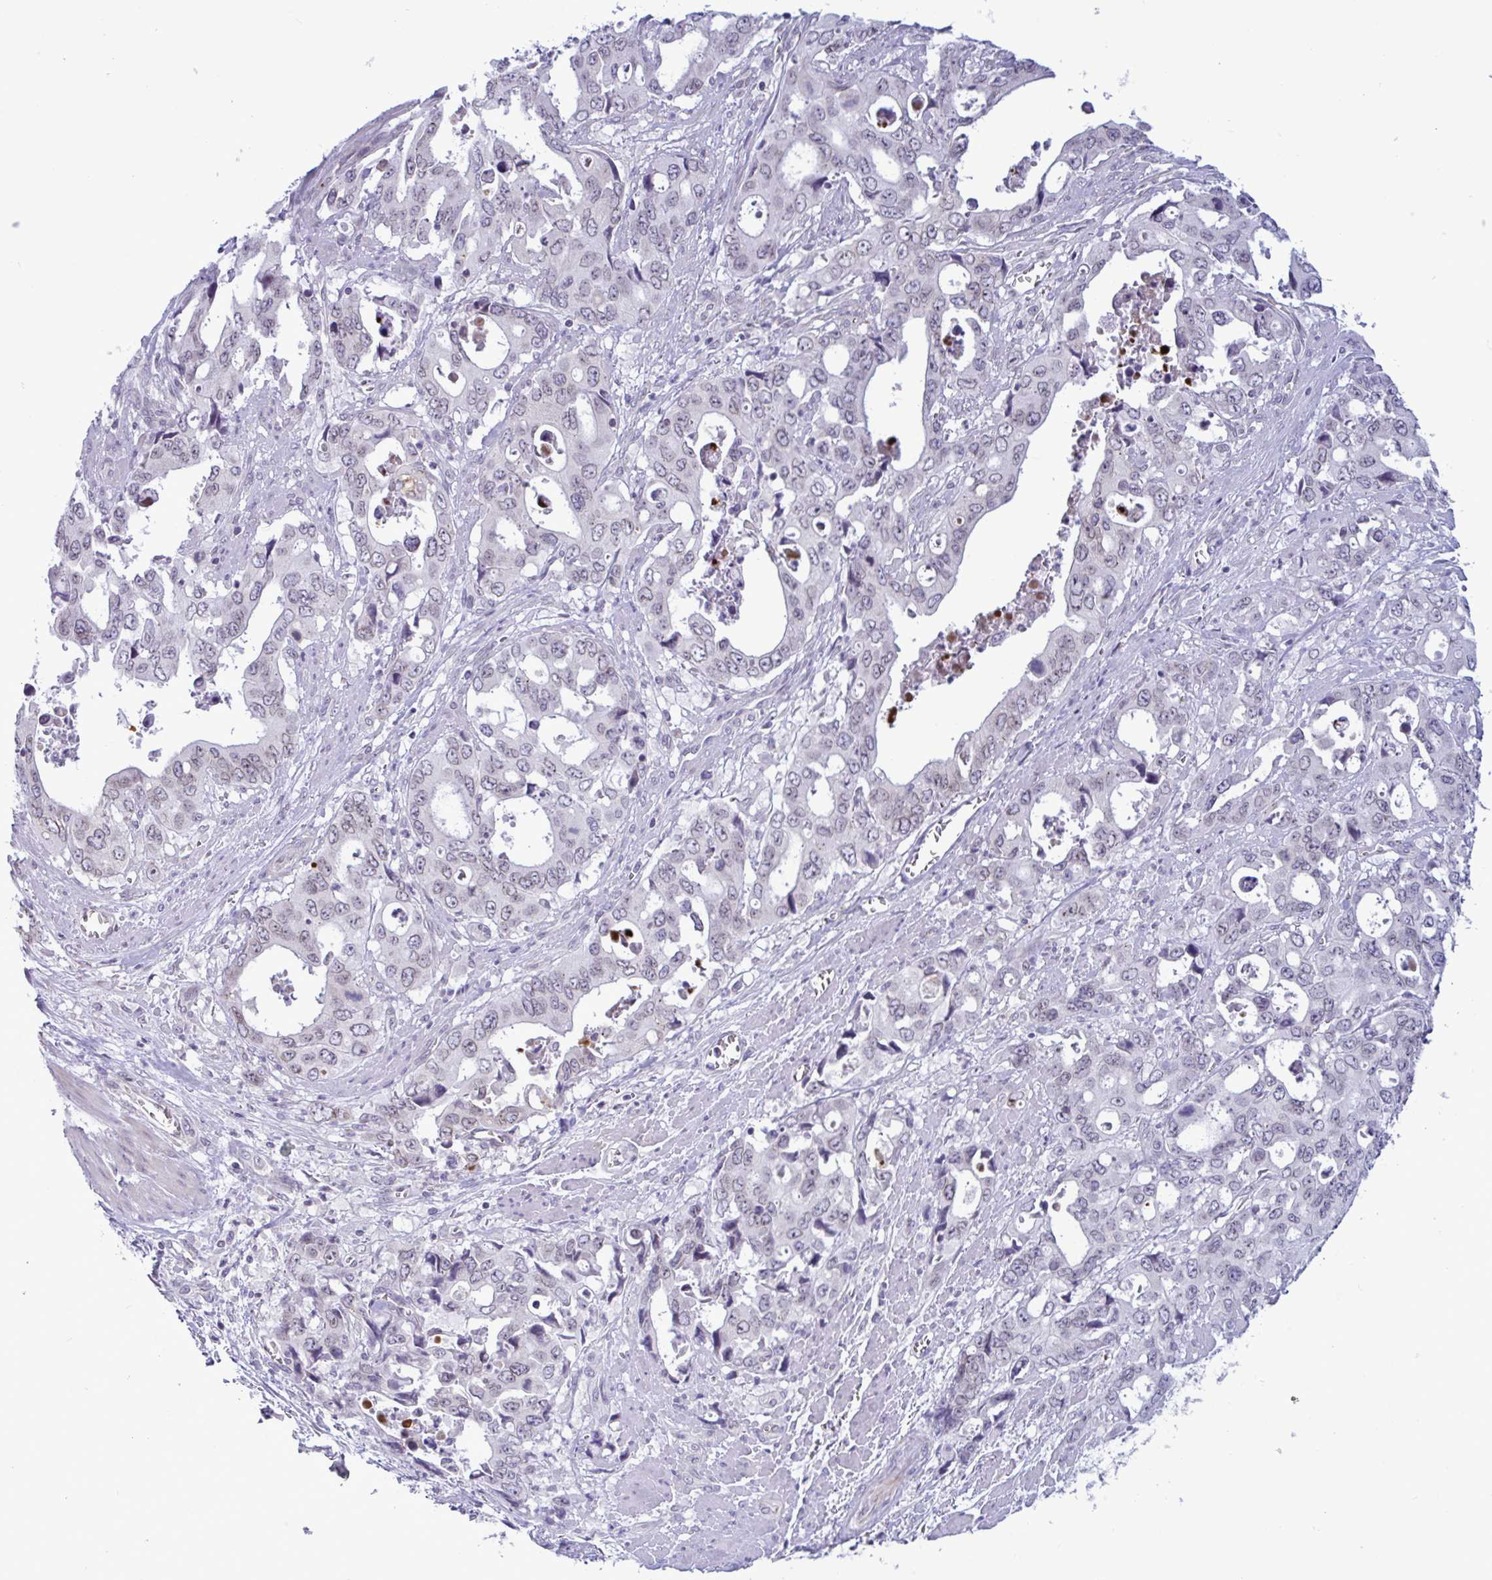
{"staining": {"intensity": "weak", "quantity": "25%-75%", "location": "nuclear"}, "tissue": "stomach cancer", "cell_type": "Tumor cells", "image_type": "cancer", "snomed": [{"axis": "morphology", "description": "Adenocarcinoma, NOS"}, {"axis": "topography", "description": "Stomach, upper"}], "caption": "DAB immunohistochemical staining of human stomach cancer displays weak nuclear protein staining in about 25%-75% of tumor cells.", "gene": "DOCK11", "patient": {"sex": "male", "age": 74}}